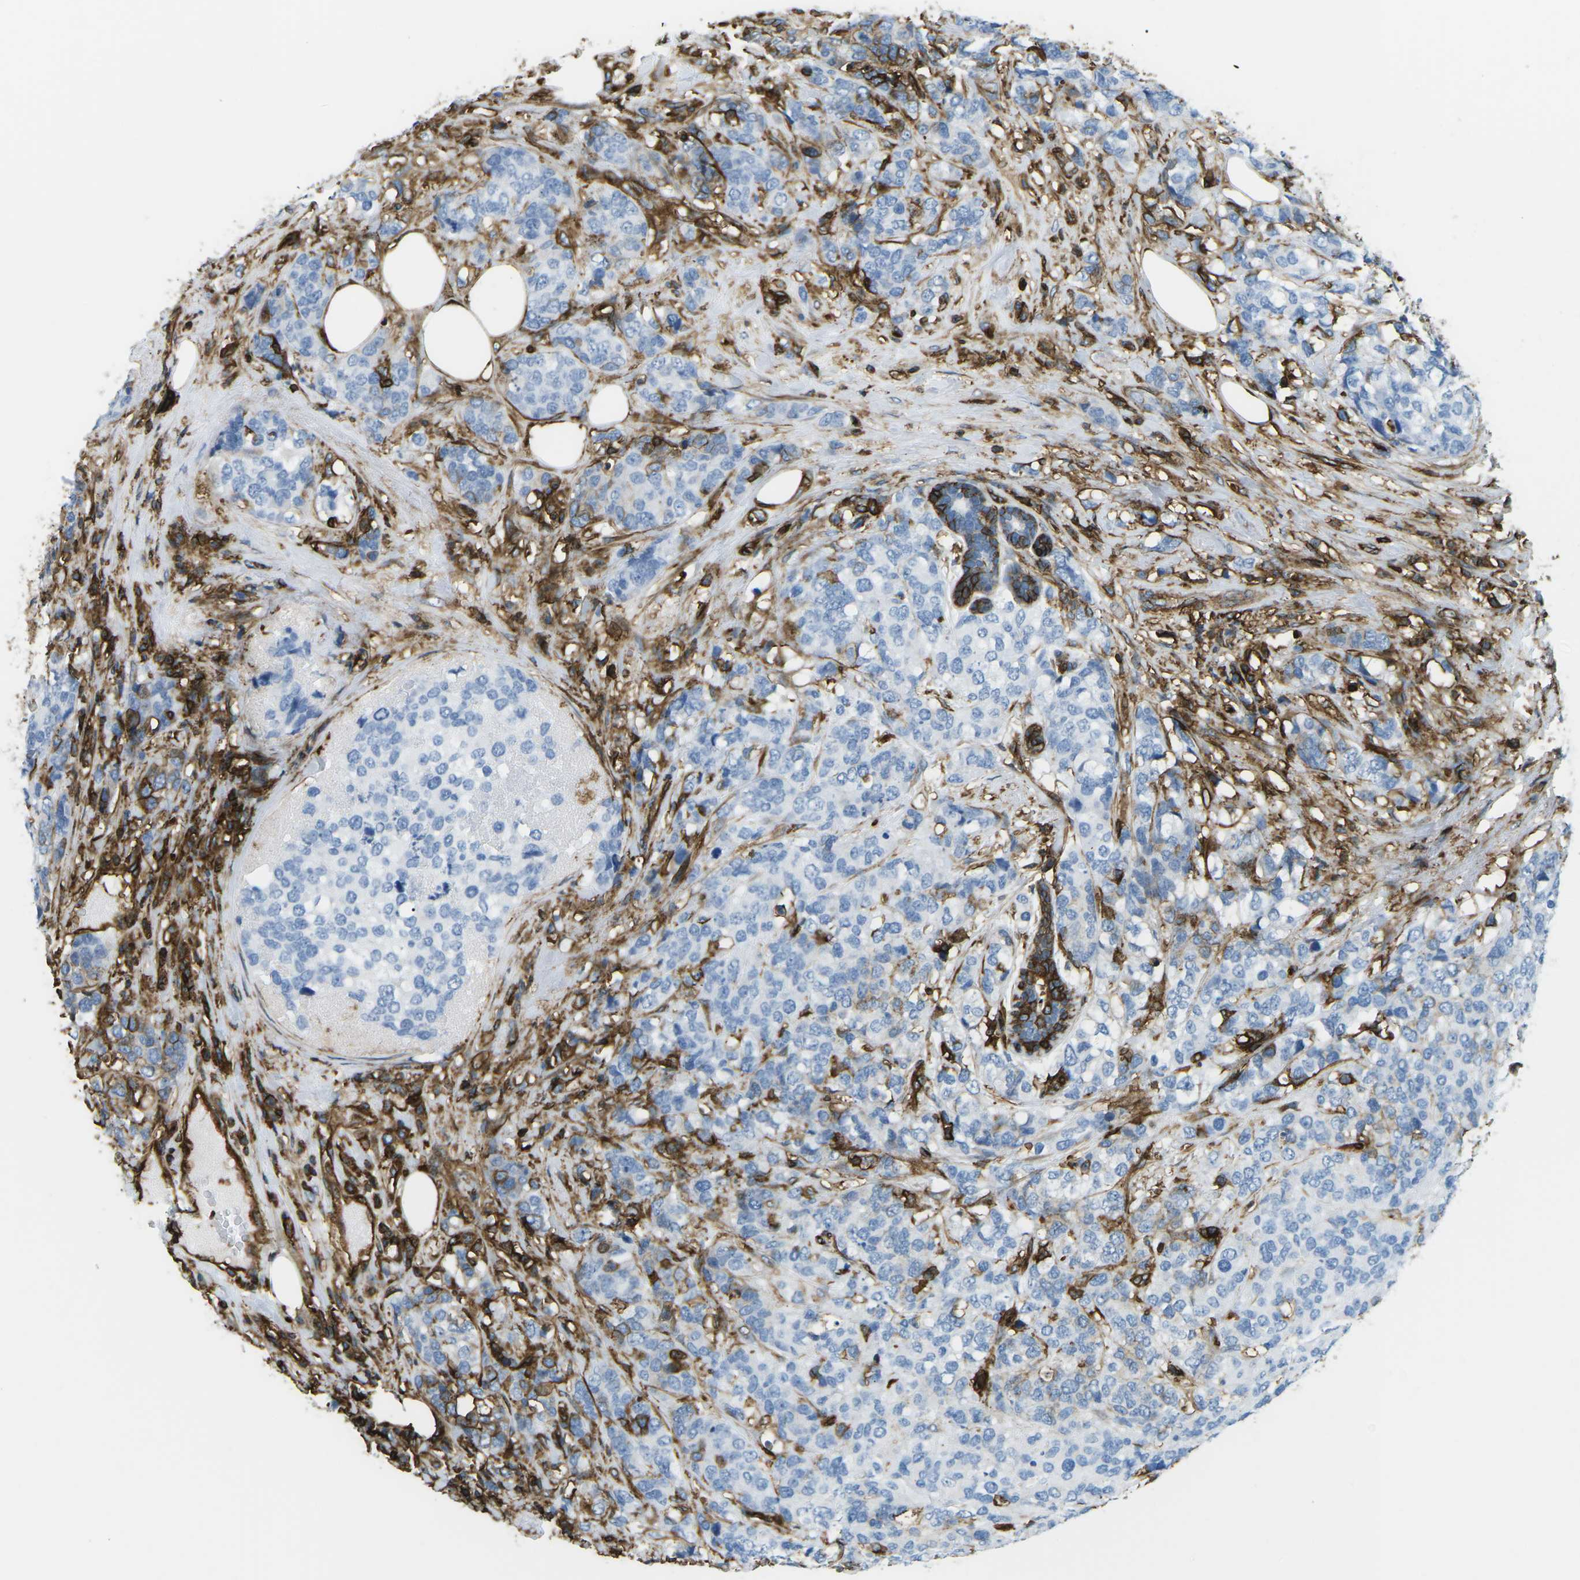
{"staining": {"intensity": "negative", "quantity": "none", "location": "none"}, "tissue": "breast cancer", "cell_type": "Tumor cells", "image_type": "cancer", "snomed": [{"axis": "morphology", "description": "Lobular carcinoma"}, {"axis": "topography", "description": "Breast"}], "caption": "This histopathology image is of breast cancer stained with IHC to label a protein in brown with the nuclei are counter-stained blue. There is no expression in tumor cells.", "gene": "HLA-B", "patient": {"sex": "female", "age": 59}}